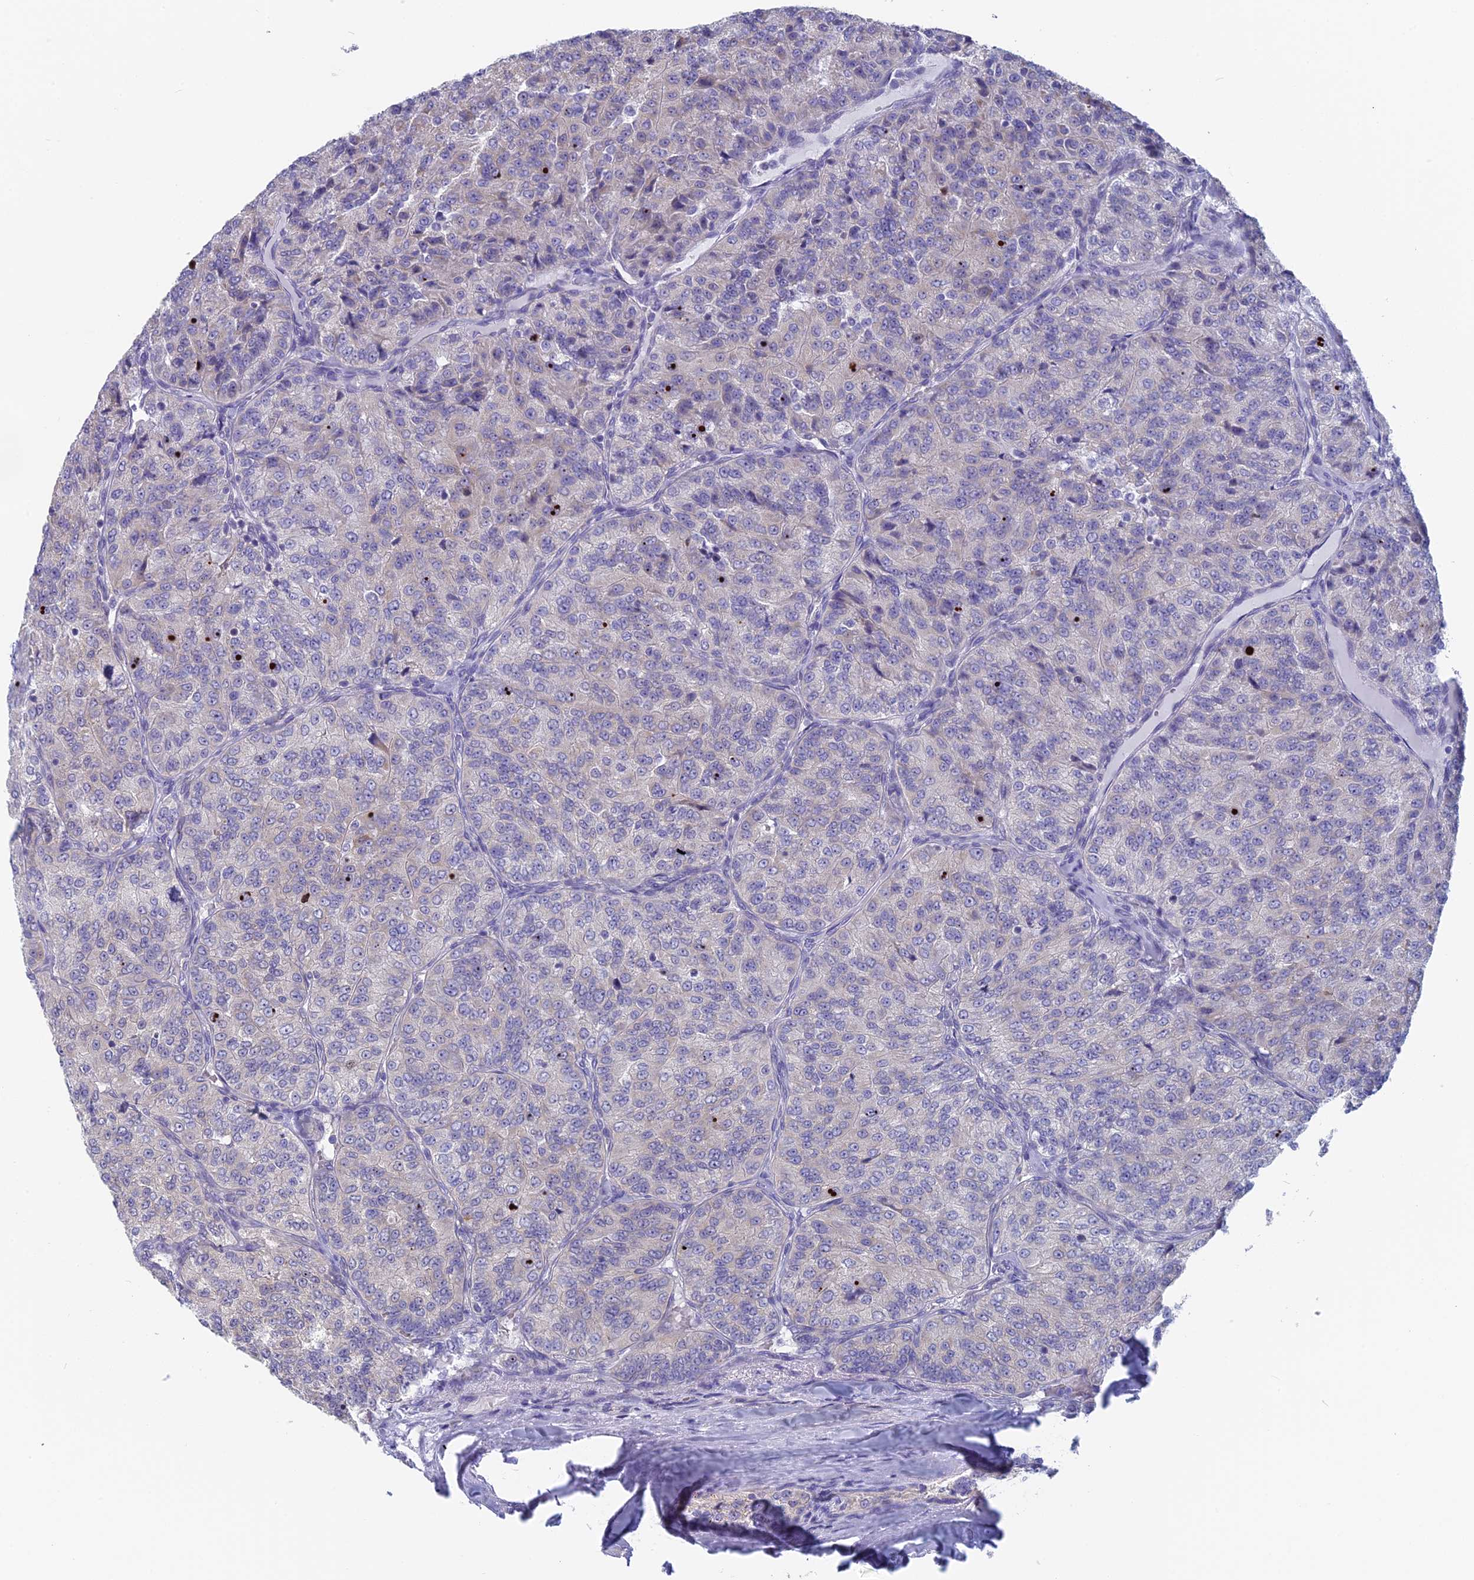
{"staining": {"intensity": "weak", "quantity": "<25%", "location": "cytoplasmic/membranous"}, "tissue": "renal cancer", "cell_type": "Tumor cells", "image_type": "cancer", "snomed": [{"axis": "morphology", "description": "Adenocarcinoma, NOS"}, {"axis": "topography", "description": "Kidney"}], "caption": "Immunohistochemistry (IHC) photomicrograph of neoplastic tissue: renal cancer stained with DAB (3,3'-diaminobenzidine) demonstrates no significant protein expression in tumor cells.", "gene": "MRI1", "patient": {"sex": "female", "age": 63}}